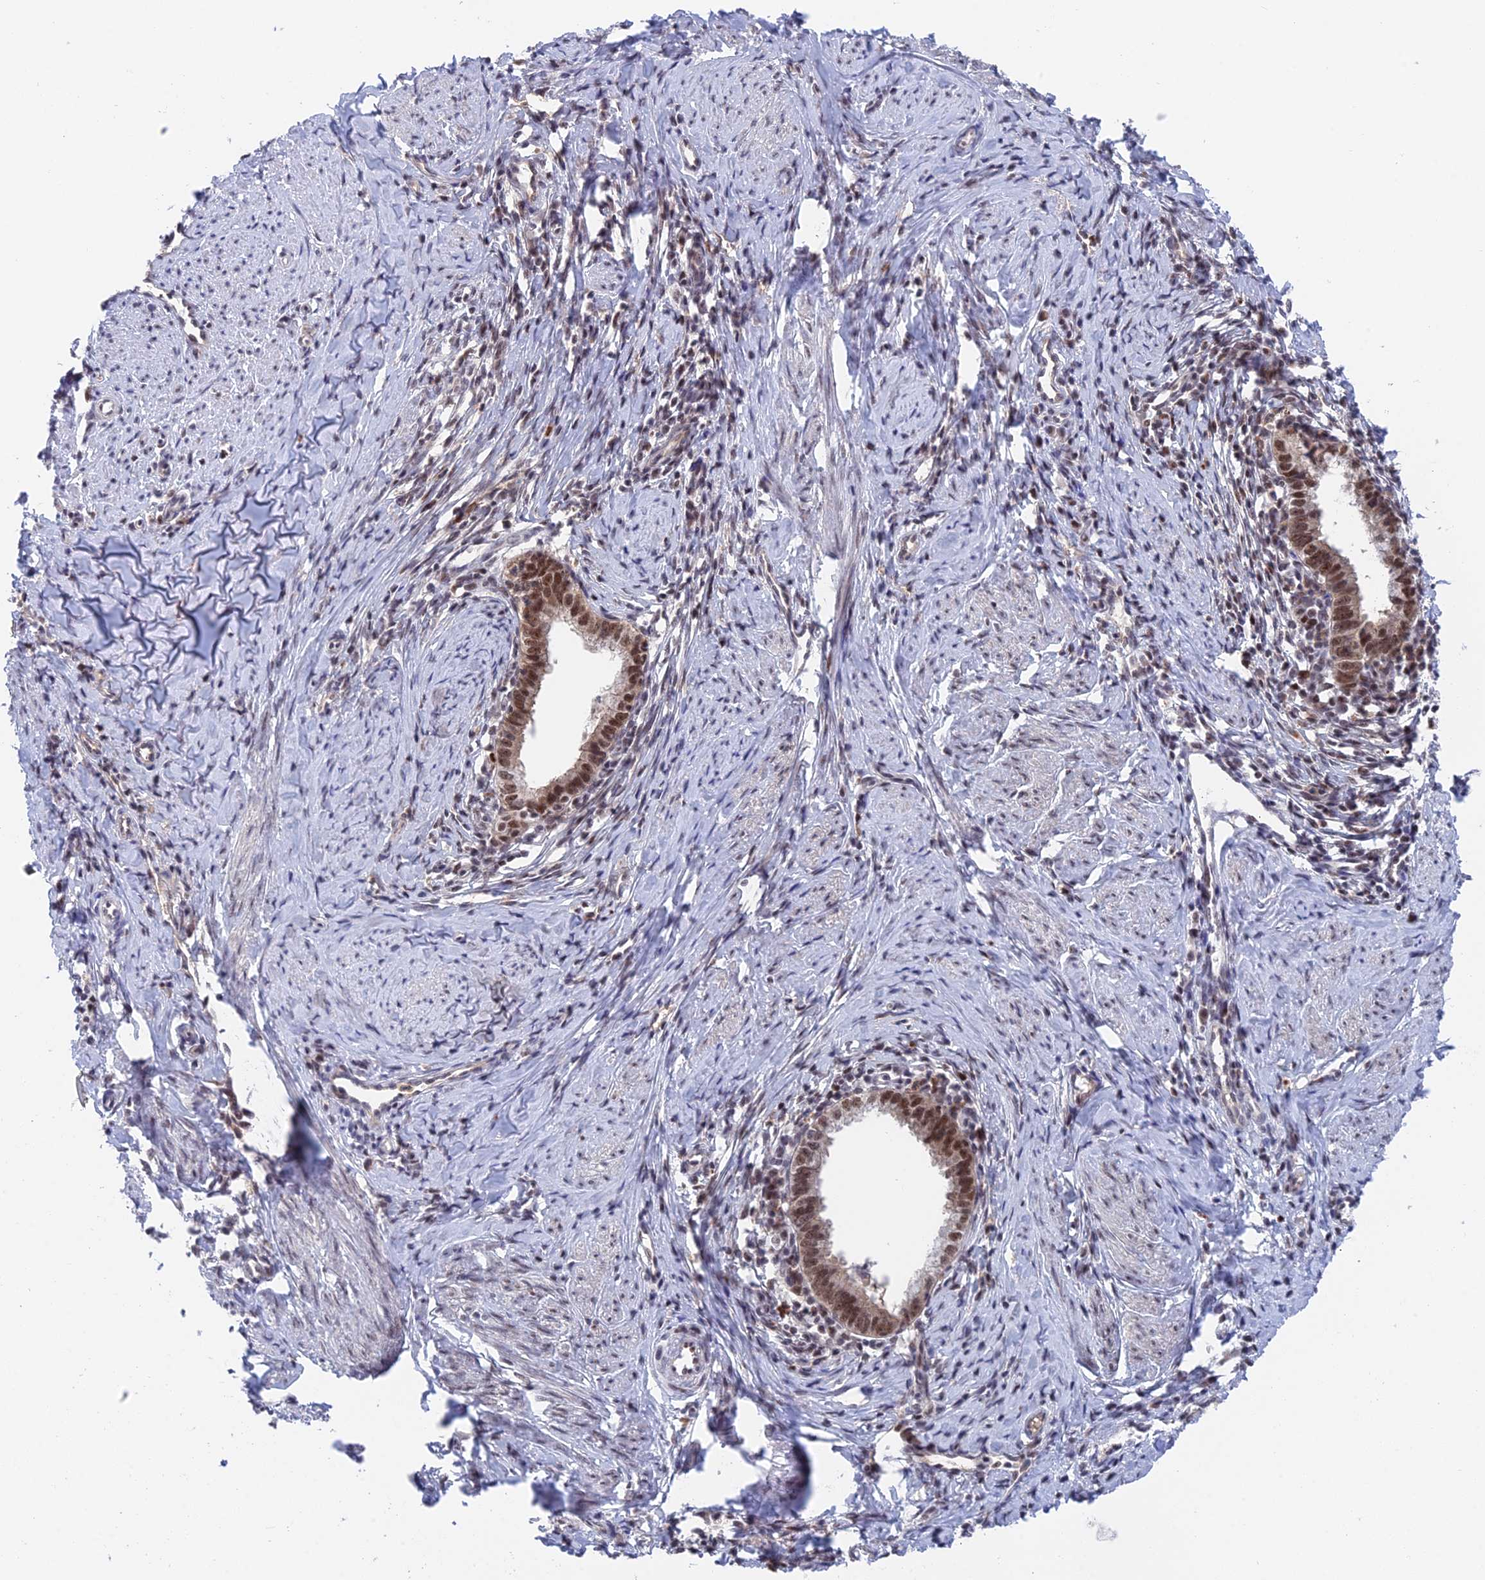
{"staining": {"intensity": "moderate", "quantity": ">75%", "location": "nuclear"}, "tissue": "cervical cancer", "cell_type": "Tumor cells", "image_type": "cancer", "snomed": [{"axis": "morphology", "description": "Adenocarcinoma, NOS"}, {"axis": "topography", "description": "Cervix"}], "caption": "Cervical adenocarcinoma stained with DAB immunohistochemistry (IHC) exhibits medium levels of moderate nuclear positivity in approximately >75% of tumor cells.", "gene": "TCEA1", "patient": {"sex": "female", "age": 36}}